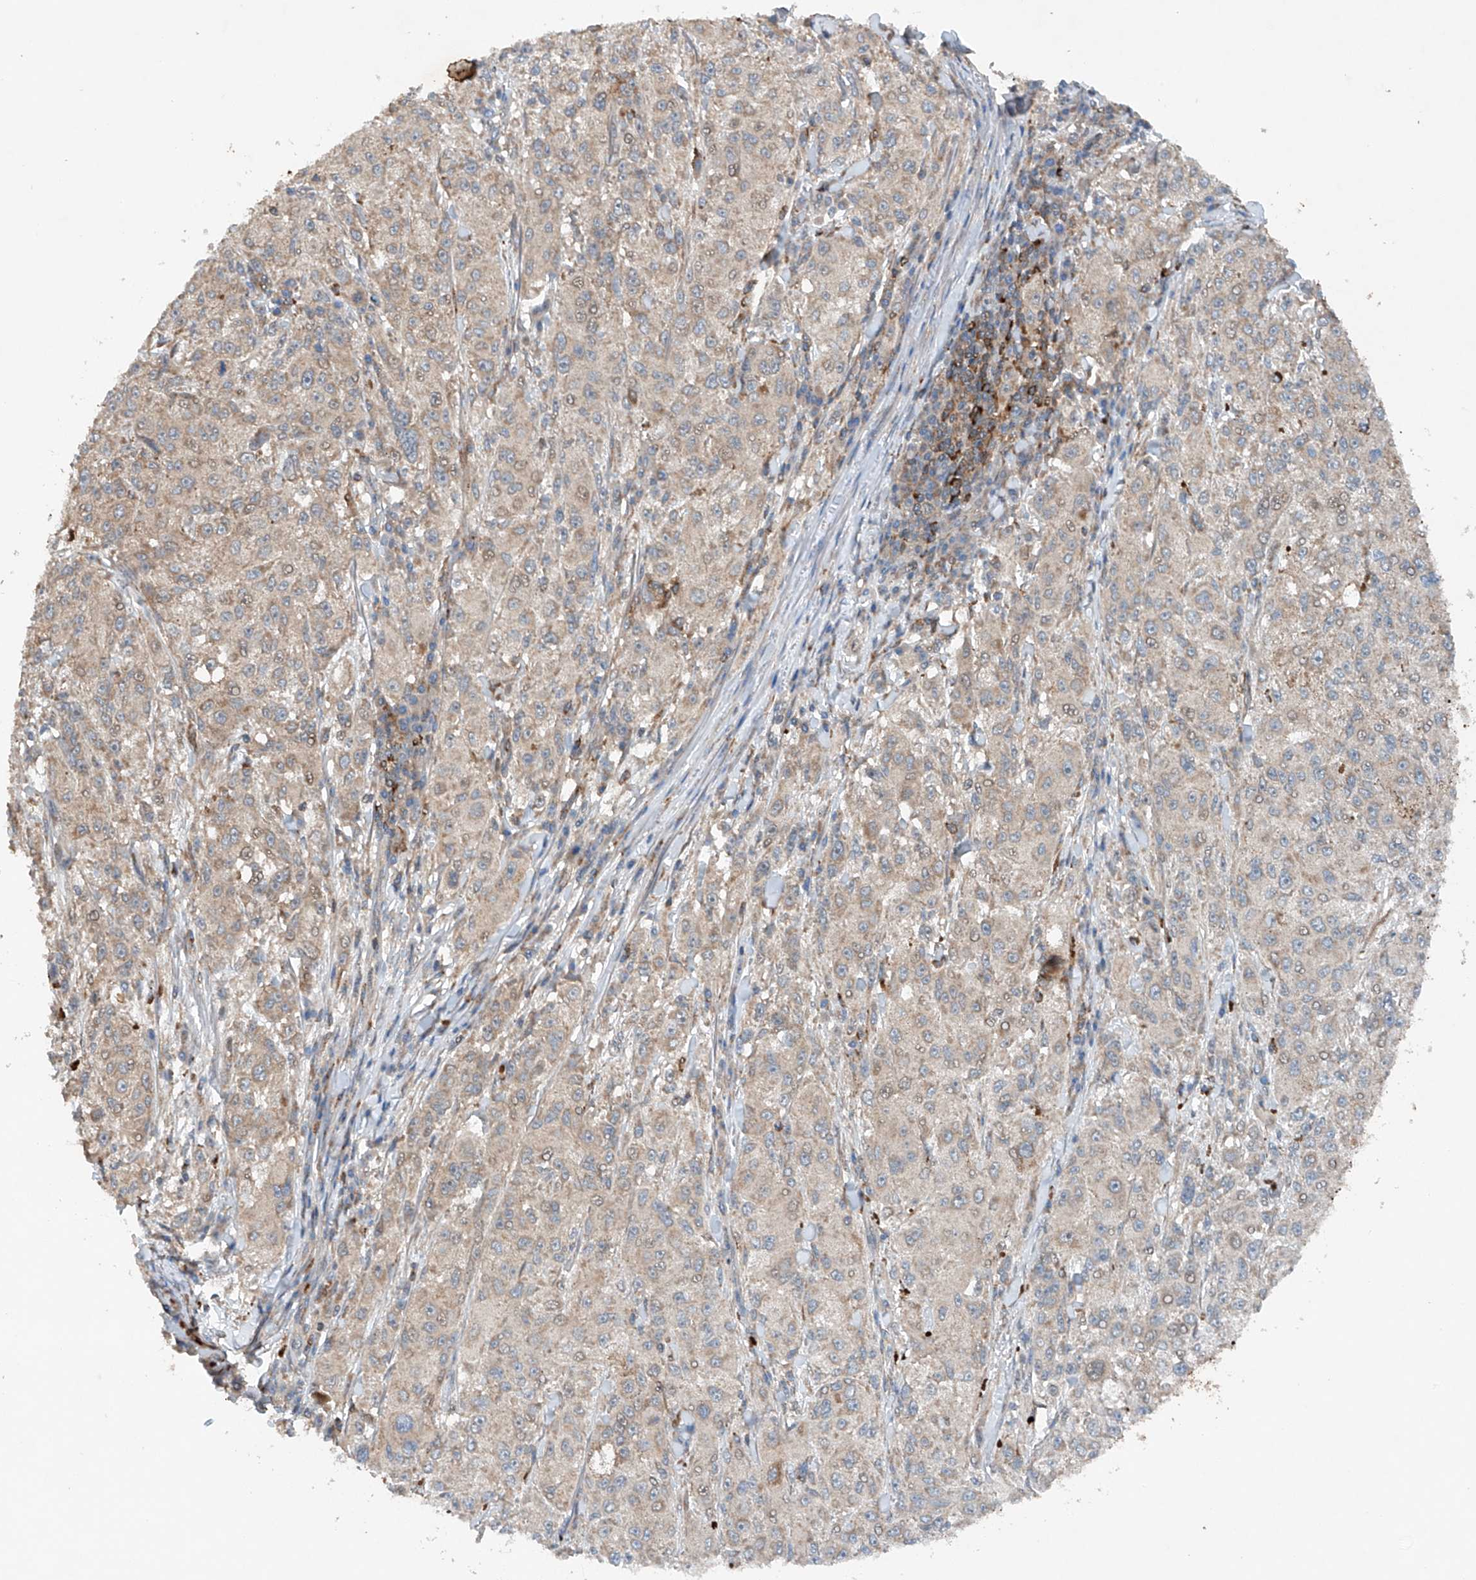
{"staining": {"intensity": "weak", "quantity": "<25%", "location": "cytoplasmic/membranous"}, "tissue": "melanoma", "cell_type": "Tumor cells", "image_type": "cancer", "snomed": [{"axis": "morphology", "description": "Necrosis, NOS"}, {"axis": "morphology", "description": "Malignant melanoma, NOS"}, {"axis": "topography", "description": "Skin"}], "caption": "This histopathology image is of melanoma stained with IHC to label a protein in brown with the nuclei are counter-stained blue. There is no positivity in tumor cells. (Brightfield microscopy of DAB (3,3'-diaminobenzidine) immunohistochemistry at high magnification).", "gene": "CEP85L", "patient": {"sex": "female", "age": 87}}